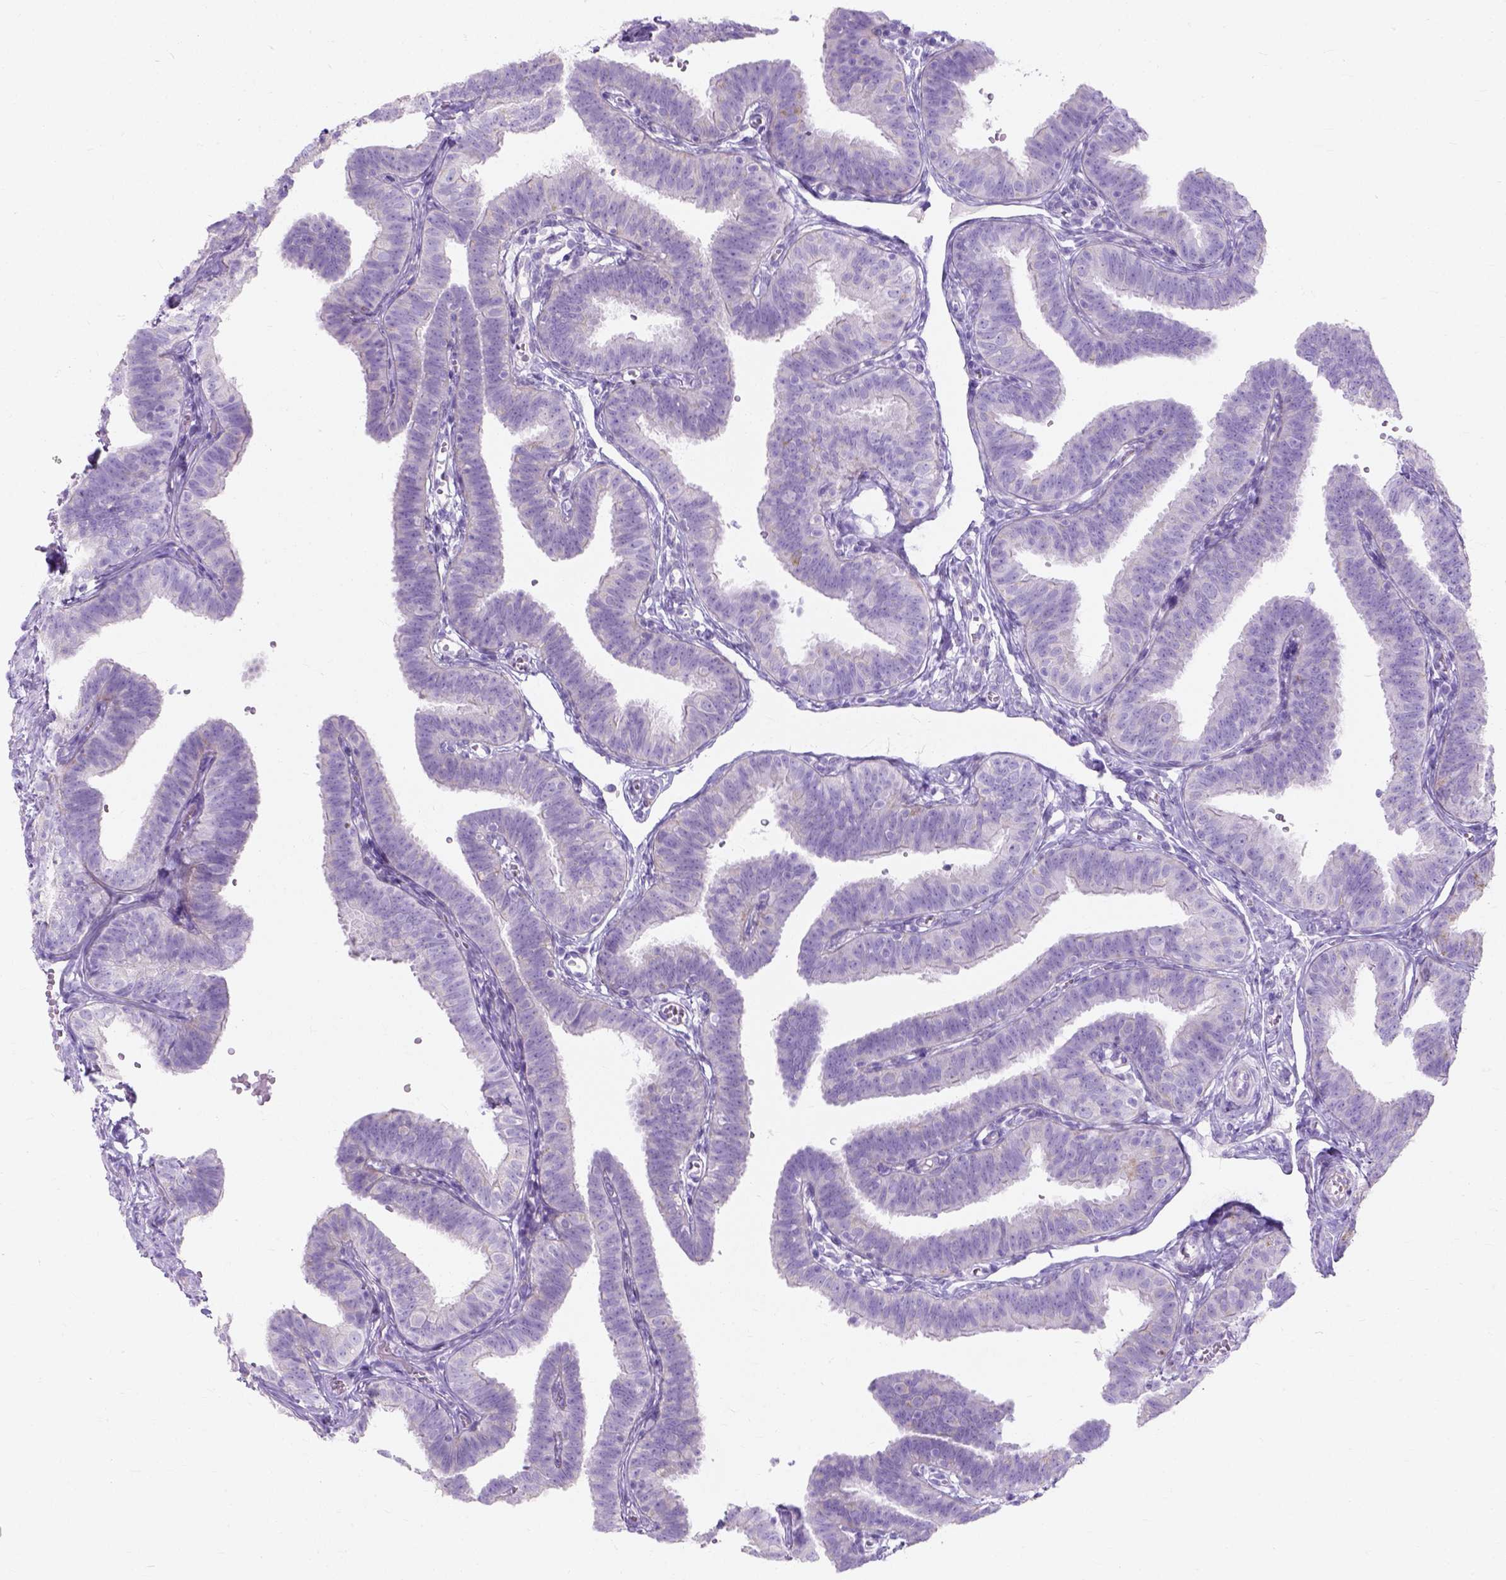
{"staining": {"intensity": "negative", "quantity": "none", "location": "none"}, "tissue": "fallopian tube", "cell_type": "Glandular cells", "image_type": "normal", "snomed": [{"axis": "morphology", "description": "Normal tissue, NOS"}, {"axis": "topography", "description": "Fallopian tube"}], "caption": "An immunohistochemistry (IHC) histopathology image of benign fallopian tube is shown. There is no staining in glandular cells of fallopian tube.", "gene": "MYH15", "patient": {"sex": "female", "age": 25}}